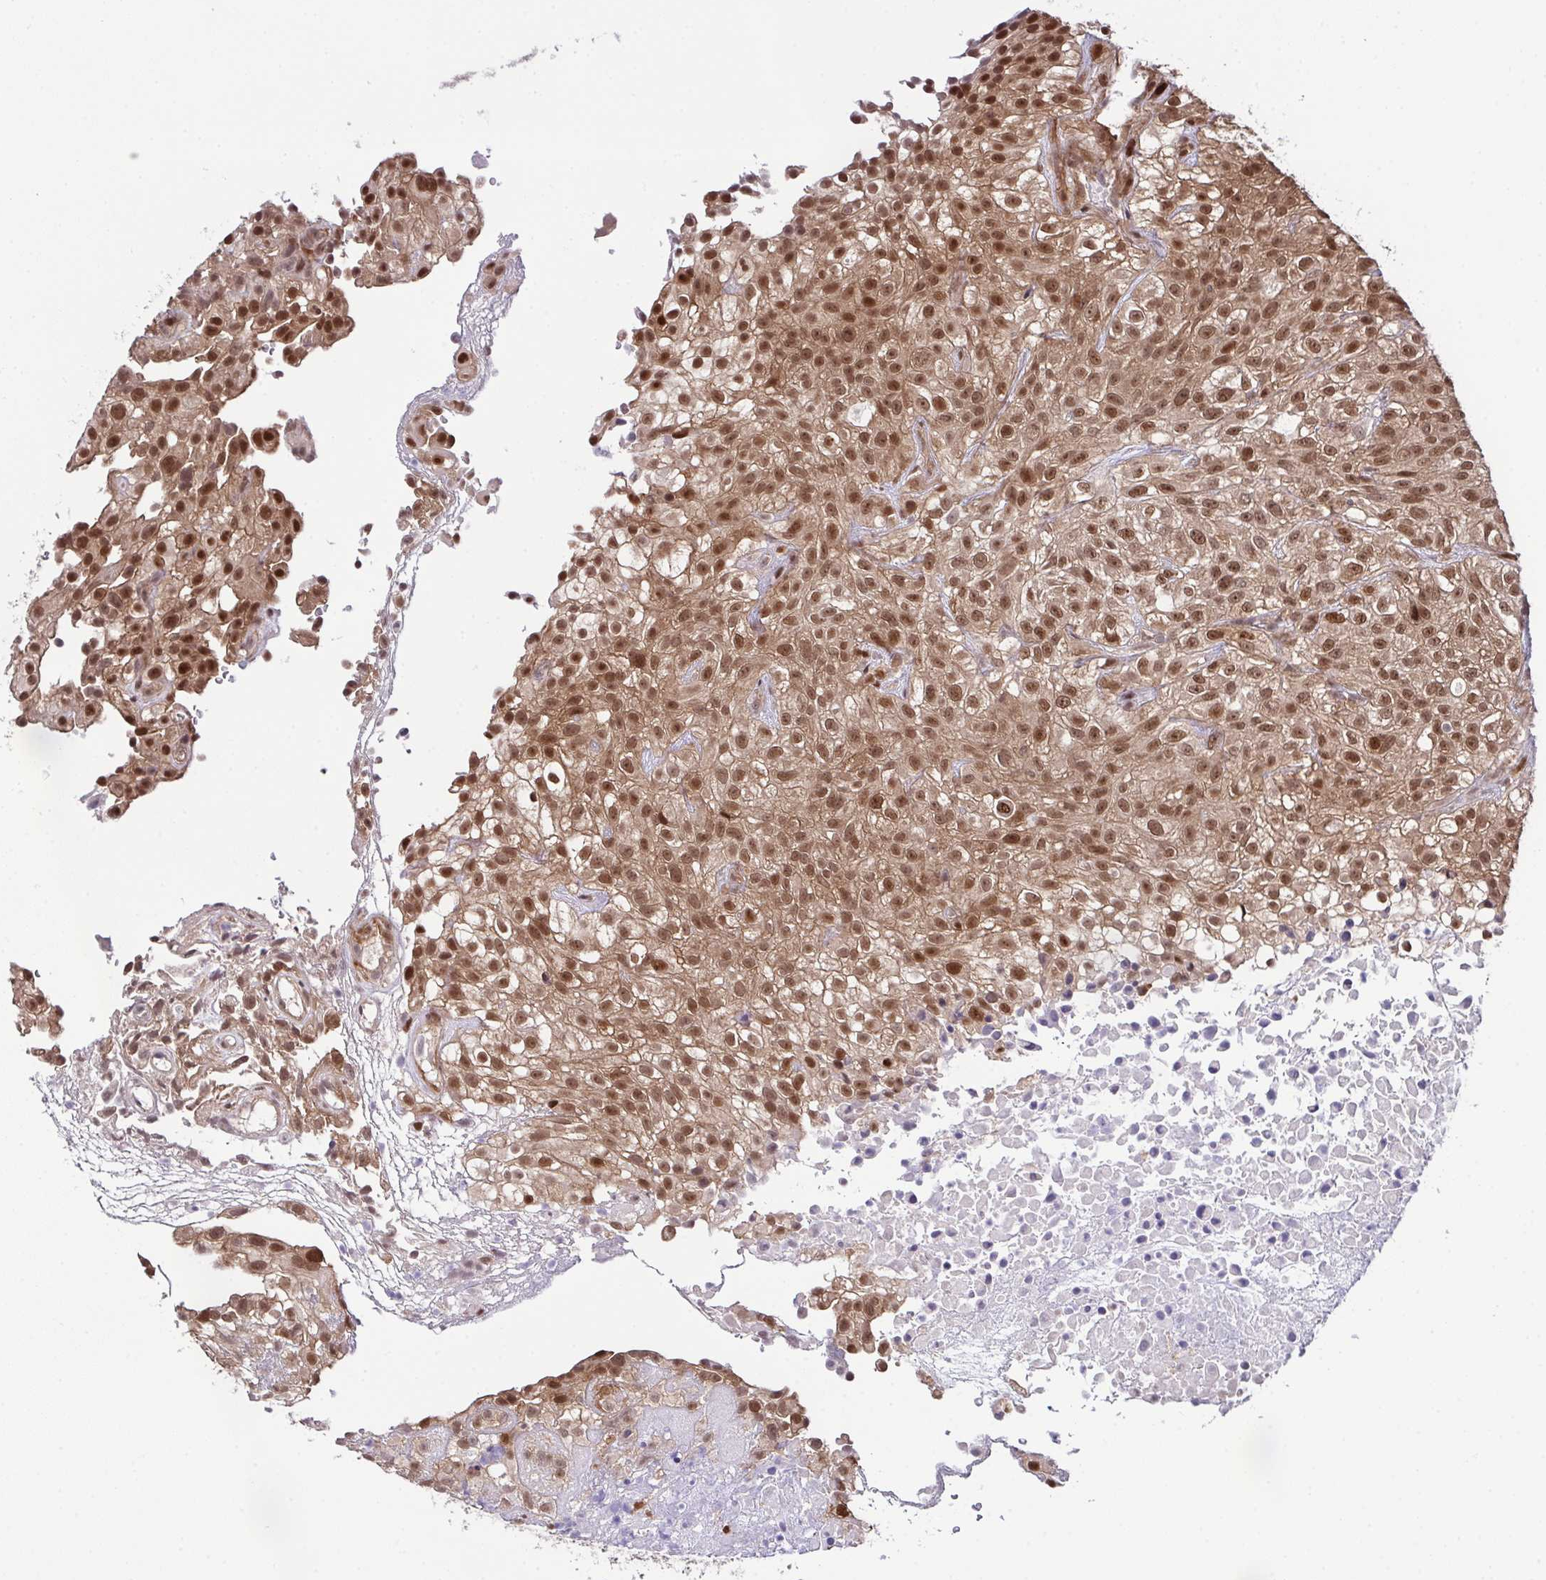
{"staining": {"intensity": "moderate", "quantity": ">75%", "location": "cytoplasmic/membranous,nuclear"}, "tissue": "urothelial cancer", "cell_type": "Tumor cells", "image_type": "cancer", "snomed": [{"axis": "morphology", "description": "Urothelial carcinoma, High grade"}, {"axis": "topography", "description": "Urinary bladder"}], "caption": "IHC (DAB) staining of human urothelial cancer reveals moderate cytoplasmic/membranous and nuclear protein positivity in about >75% of tumor cells.", "gene": "DNAJB1", "patient": {"sex": "male", "age": 56}}